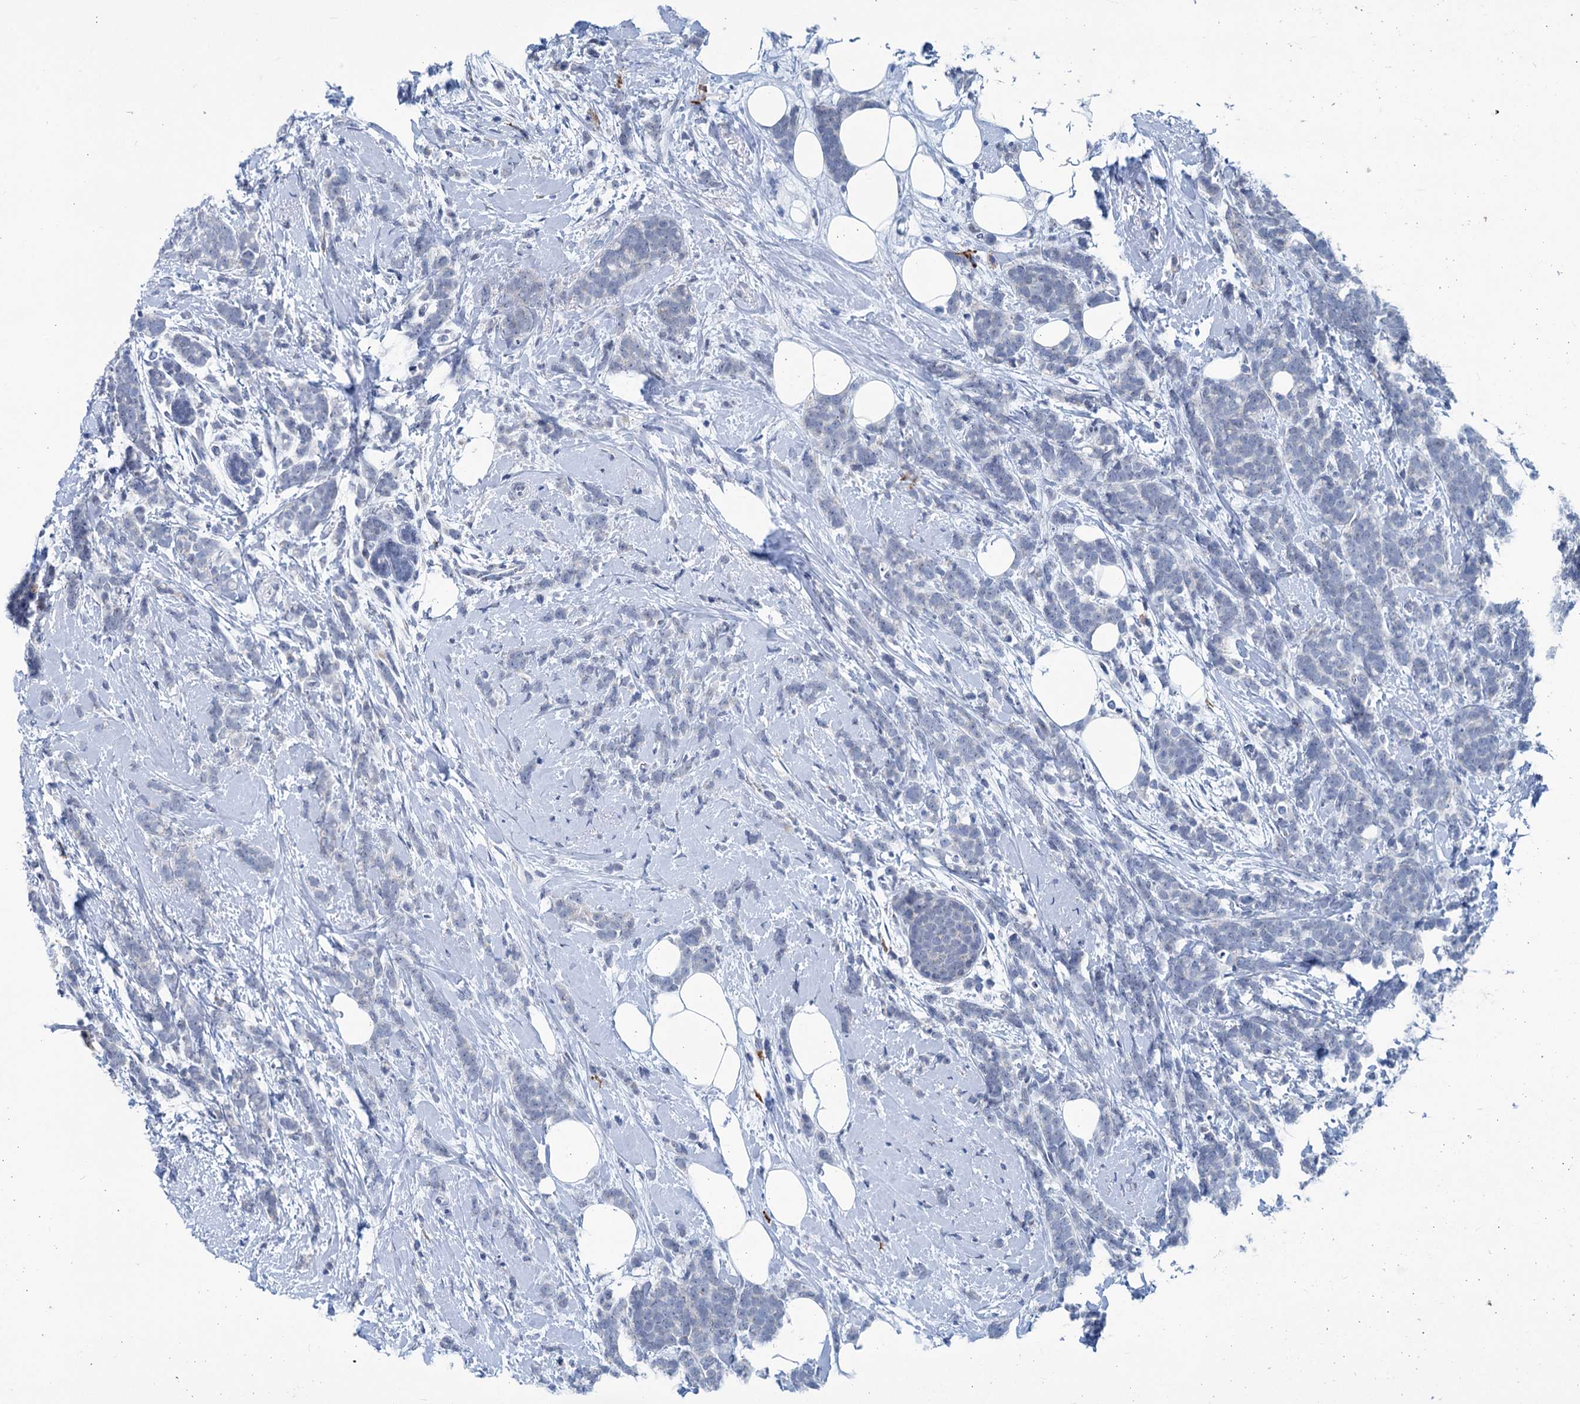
{"staining": {"intensity": "negative", "quantity": "none", "location": "none"}, "tissue": "breast cancer", "cell_type": "Tumor cells", "image_type": "cancer", "snomed": [{"axis": "morphology", "description": "Lobular carcinoma"}, {"axis": "topography", "description": "Breast"}], "caption": "A high-resolution micrograph shows immunohistochemistry (IHC) staining of breast lobular carcinoma, which displays no significant positivity in tumor cells.", "gene": "NEU3", "patient": {"sex": "female", "age": 58}}